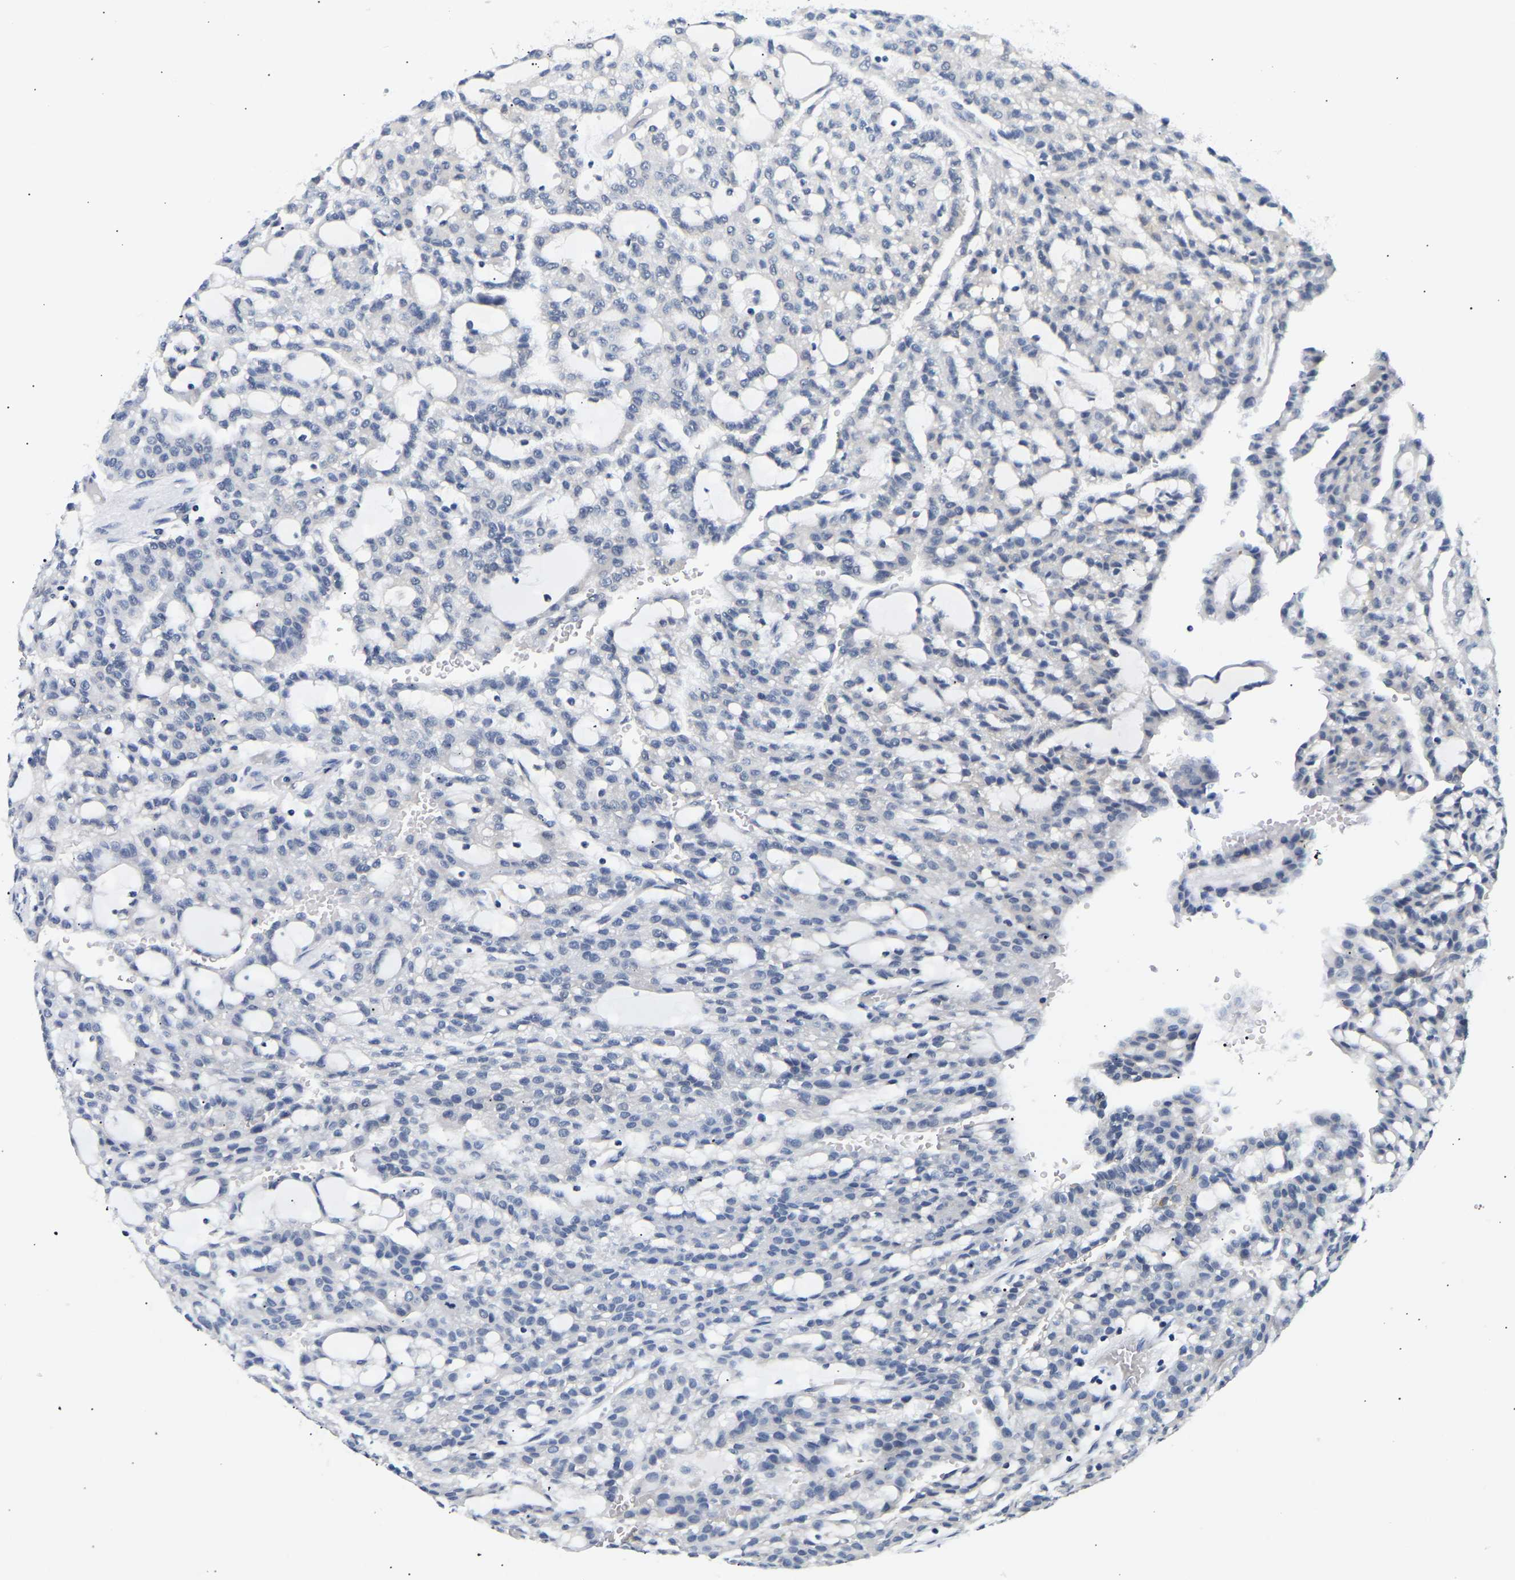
{"staining": {"intensity": "negative", "quantity": "none", "location": "none"}, "tissue": "renal cancer", "cell_type": "Tumor cells", "image_type": "cancer", "snomed": [{"axis": "morphology", "description": "Adenocarcinoma, NOS"}, {"axis": "topography", "description": "Kidney"}], "caption": "IHC photomicrograph of neoplastic tissue: human renal cancer stained with DAB reveals no significant protein staining in tumor cells.", "gene": "UCHL3", "patient": {"sex": "male", "age": 63}}